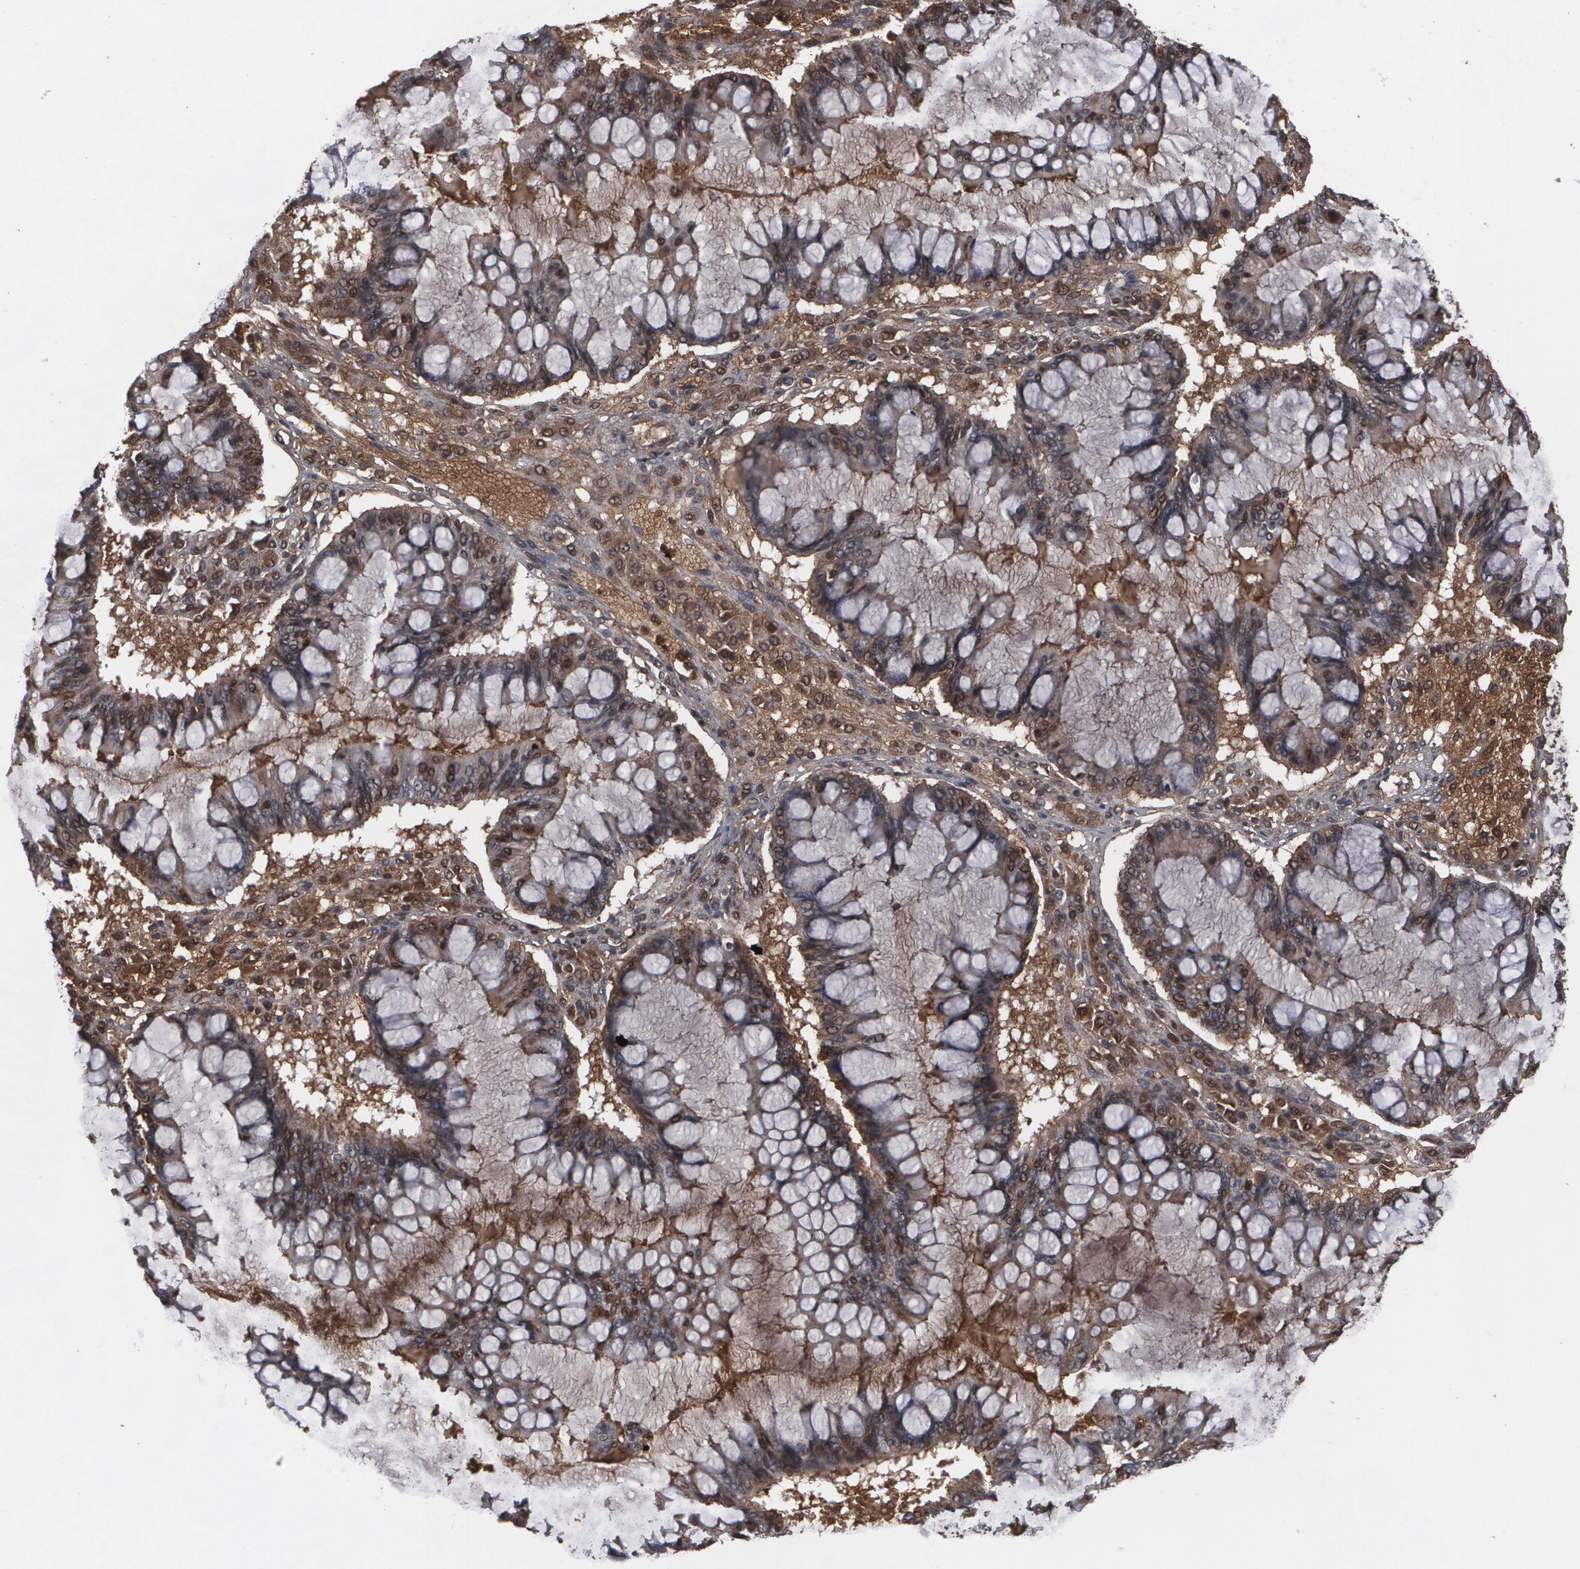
{"staining": {"intensity": "moderate", "quantity": "25%-75%", "location": "cytoplasmic/membranous"}, "tissue": "ovarian cancer", "cell_type": "Tumor cells", "image_type": "cancer", "snomed": [{"axis": "morphology", "description": "Cystadenocarcinoma, mucinous, NOS"}, {"axis": "topography", "description": "Ovary"}], "caption": "Ovarian mucinous cystadenocarcinoma tissue exhibits moderate cytoplasmic/membranous staining in about 25%-75% of tumor cells, visualized by immunohistochemistry.", "gene": "LRG1", "patient": {"sex": "female", "age": 37}}